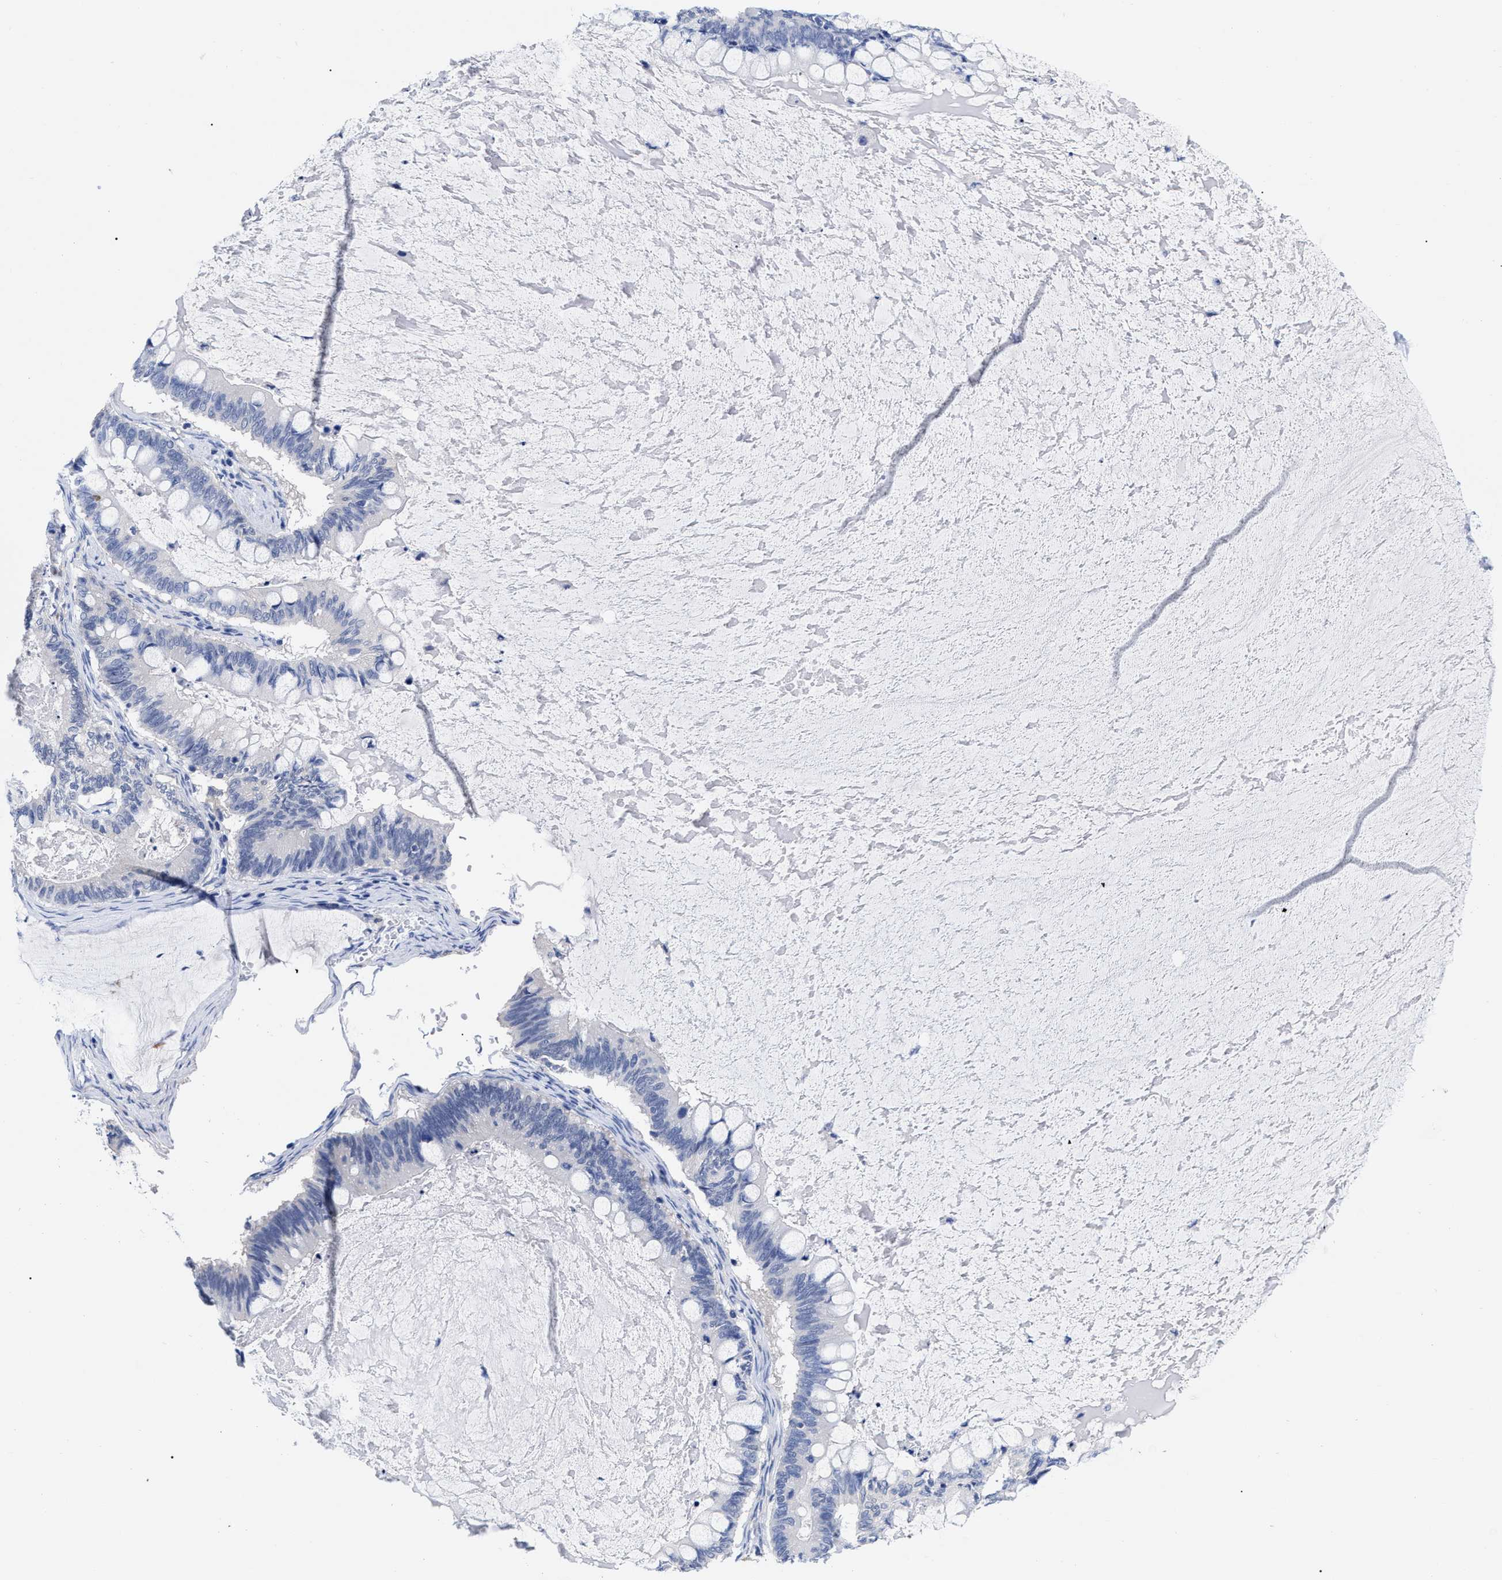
{"staining": {"intensity": "negative", "quantity": "none", "location": "none"}, "tissue": "ovarian cancer", "cell_type": "Tumor cells", "image_type": "cancer", "snomed": [{"axis": "morphology", "description": "Cystadenocarcinoma, mucinous, NOS"}, {"axis": "topography", "description": "Ovary"}], "caption": "Ovarian cancer (mucinous cystadenocarcinoma) was stained to show a protein in brown. There is no significant positivity in tumor cells.", "gene": "IRAG2", "patient": {"sex": "female", "age": 61}}